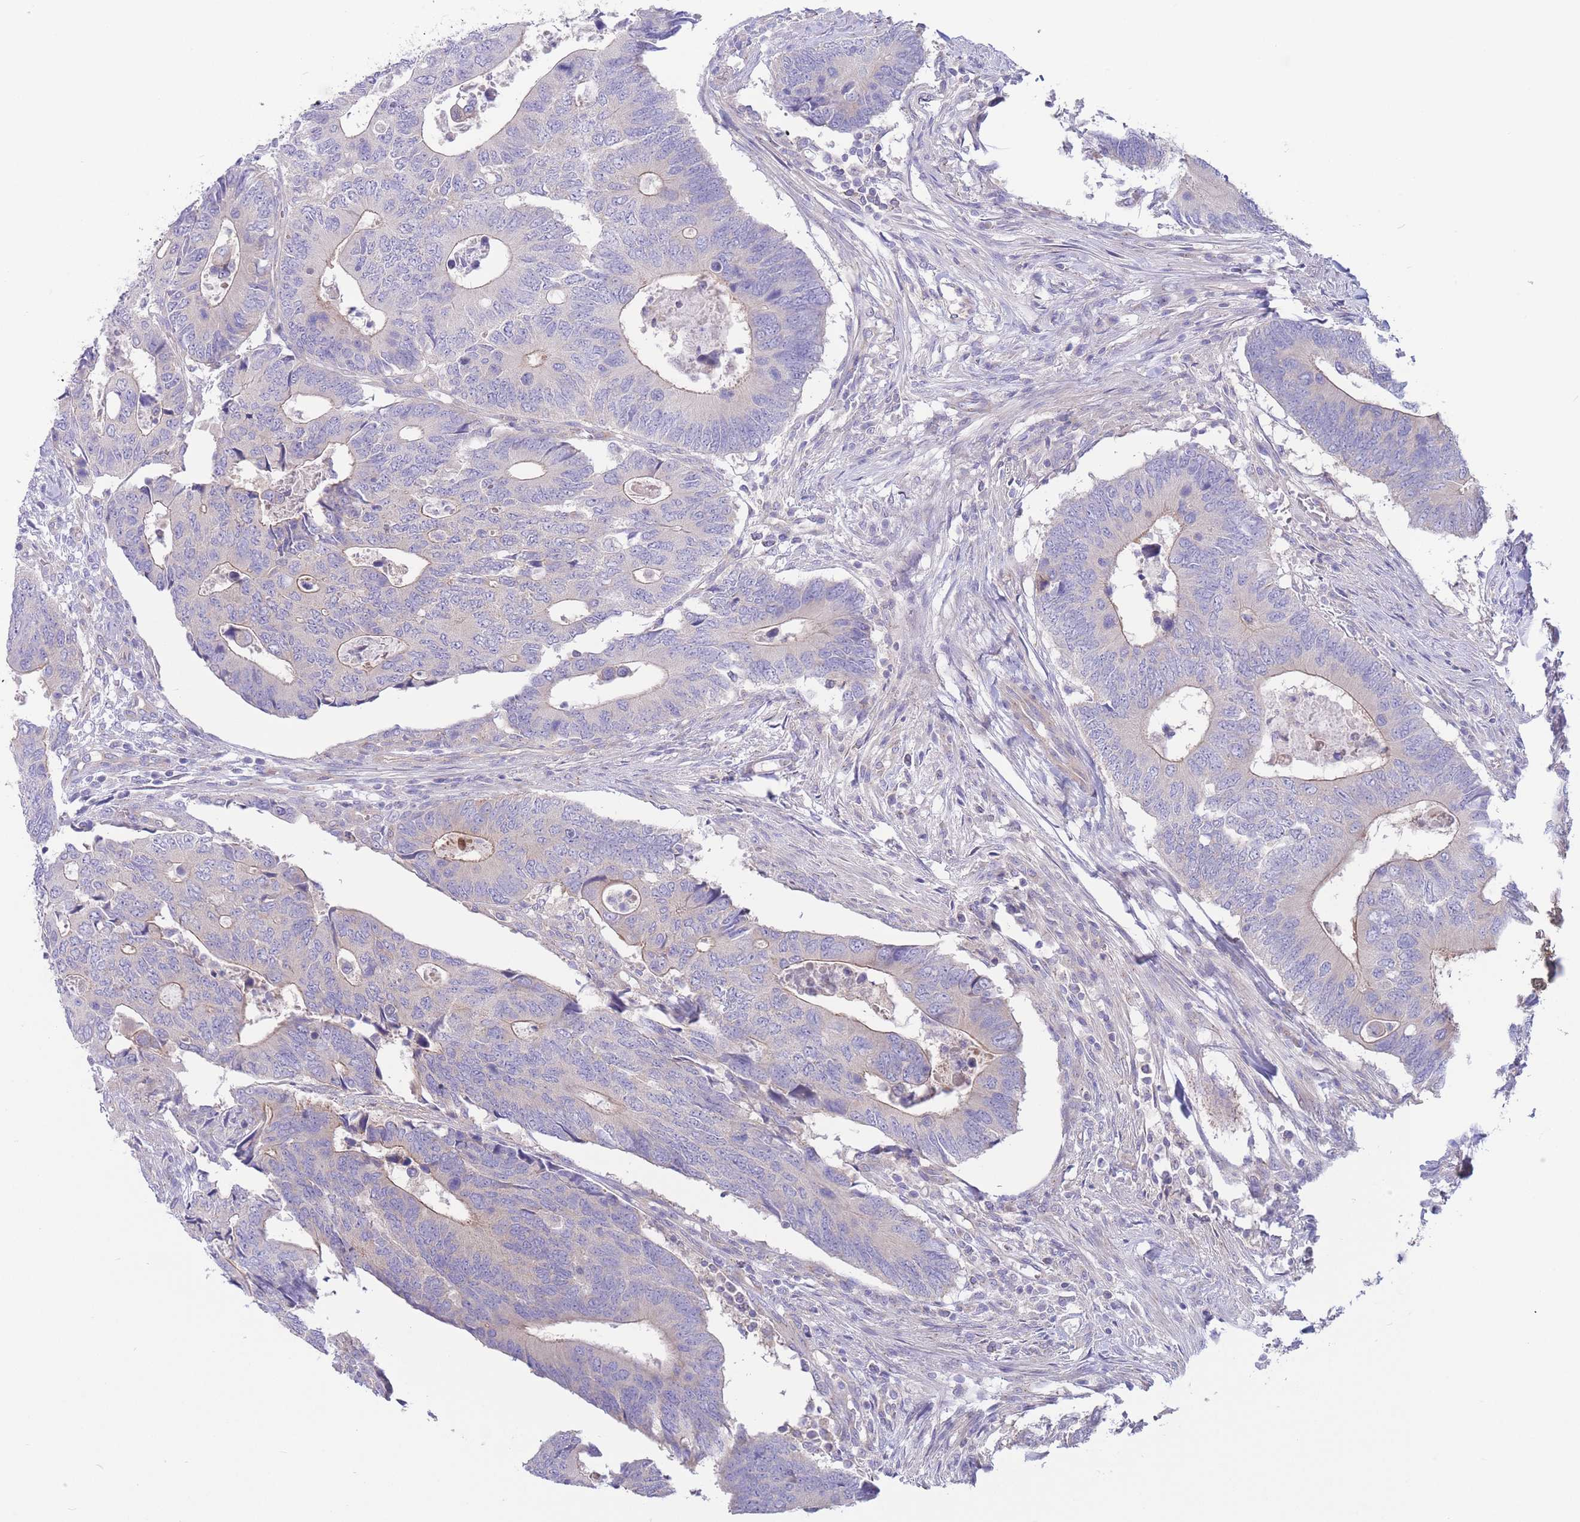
{"staining": {"intensity": "weak", "quantity": "<25%", "location": "cytoplasmic/membranous"}, "tissue": "colorectal cancer", "cell_type": "Tumor cells", "image_type": "cancer", "snomed": [{"axis": "morphology", "description": "Adenocarcinoma, NOS"}, {"axis": "topography", "description": "Colon"}], "caption": "An image of colorectal adenocarcinoma stained for a protein shows no brown staining in tumor cells.", "gene": "ALS2CL", "patient": {"sex": "male", "age": 87}}